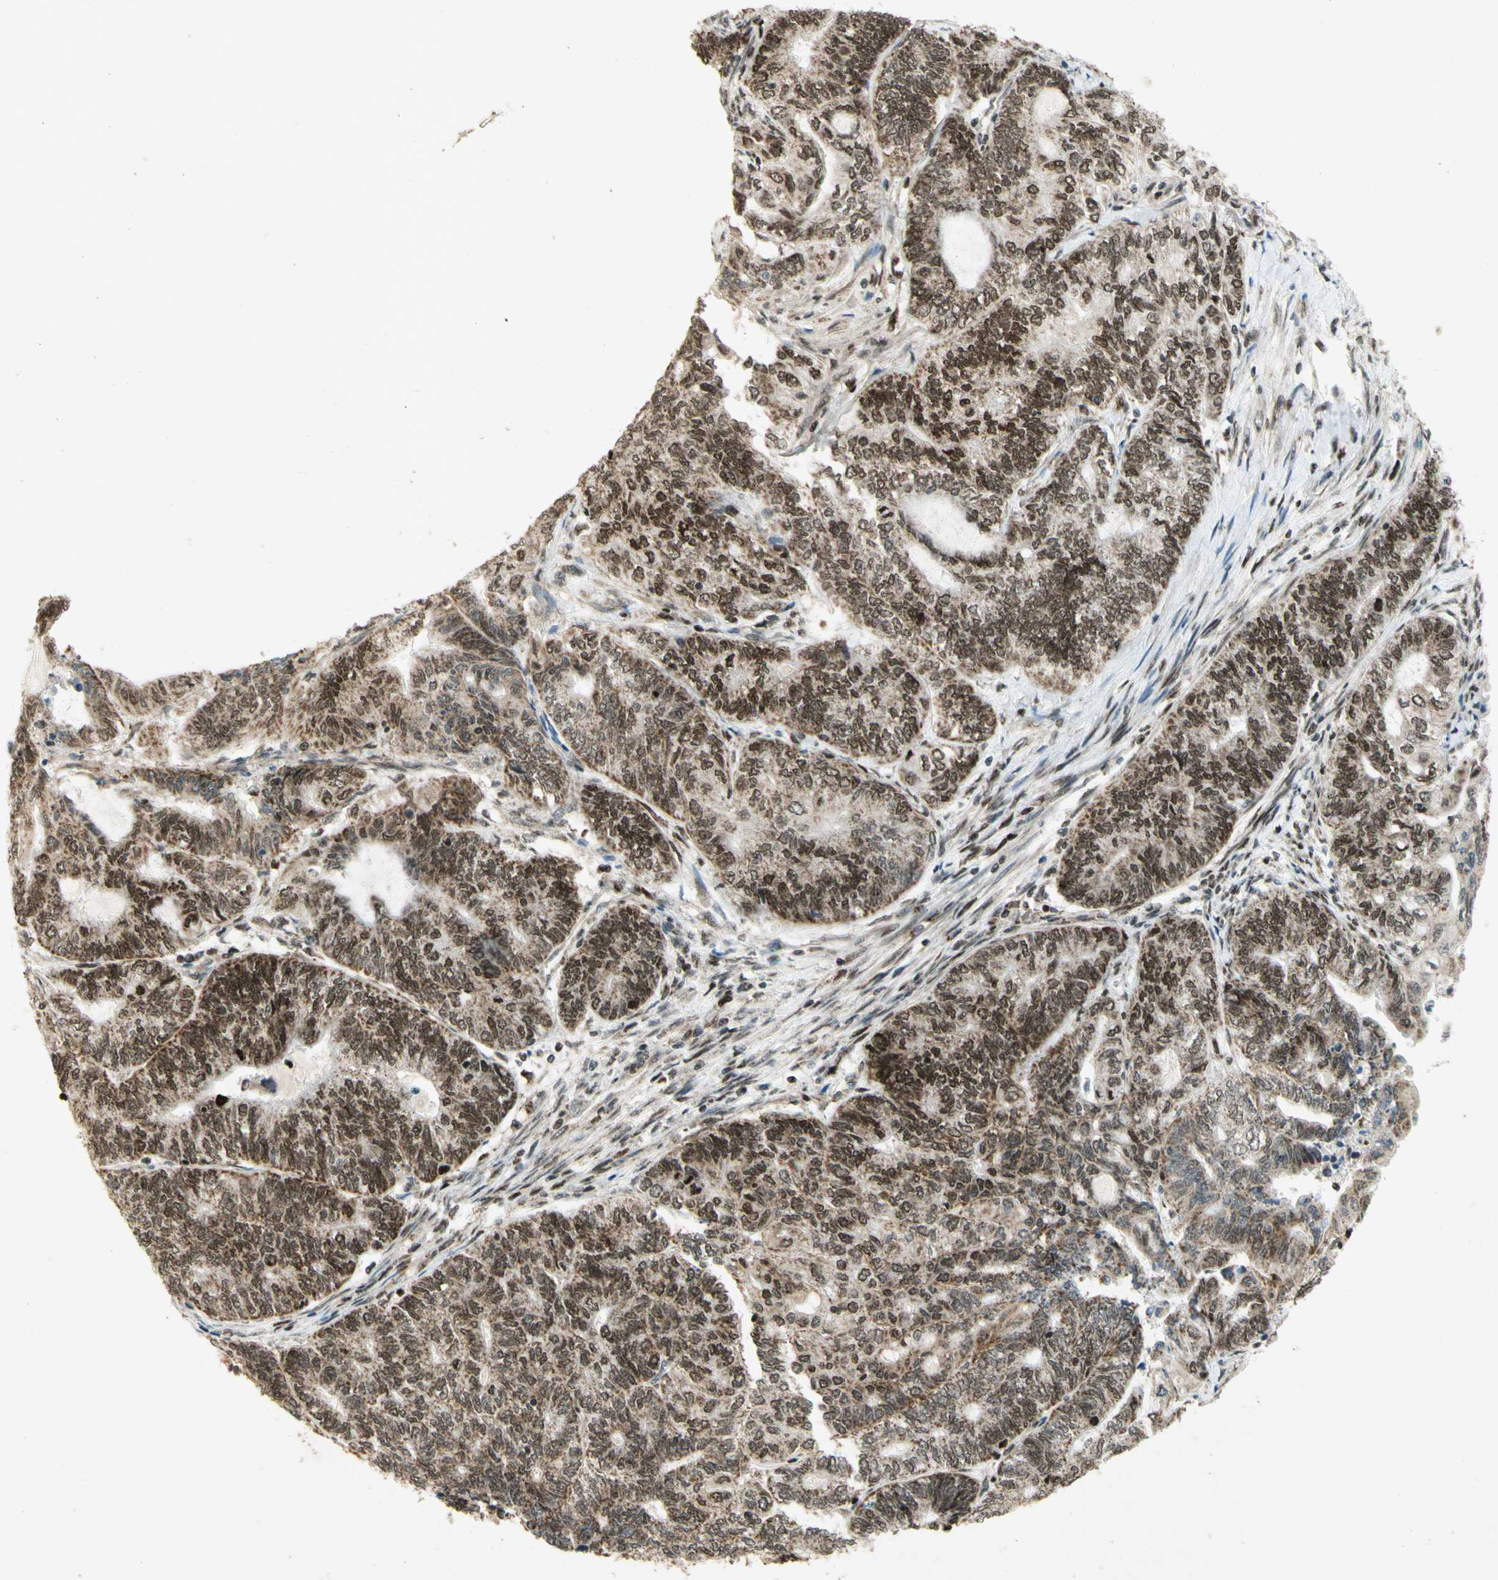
{"staining": {"intensity": "moderate", "quantity": ">75%", "location": "cytoplasmic/membranous,nuclear"}, "tissue": "endometrial cancer", "cell_type": "Tumor cells", "image_type": "cancer", "snomed": [{"axis": "morphology", "description": "Adenocarcinoma, NOS"}, {"axis": "topography", "description": "Uterus"}, {"axis": "topography", "description": "Endometrium"}], "caption": "Immunohistochemical staining of human endometrial cancer (adenocarcinoma) shows moderate cytoplasmic/membranous and nuclear protein positivity in approximately >75% of tumor cells.", "gene": "DNMT3A", "patient": {"sex": "female", "age": 70}}